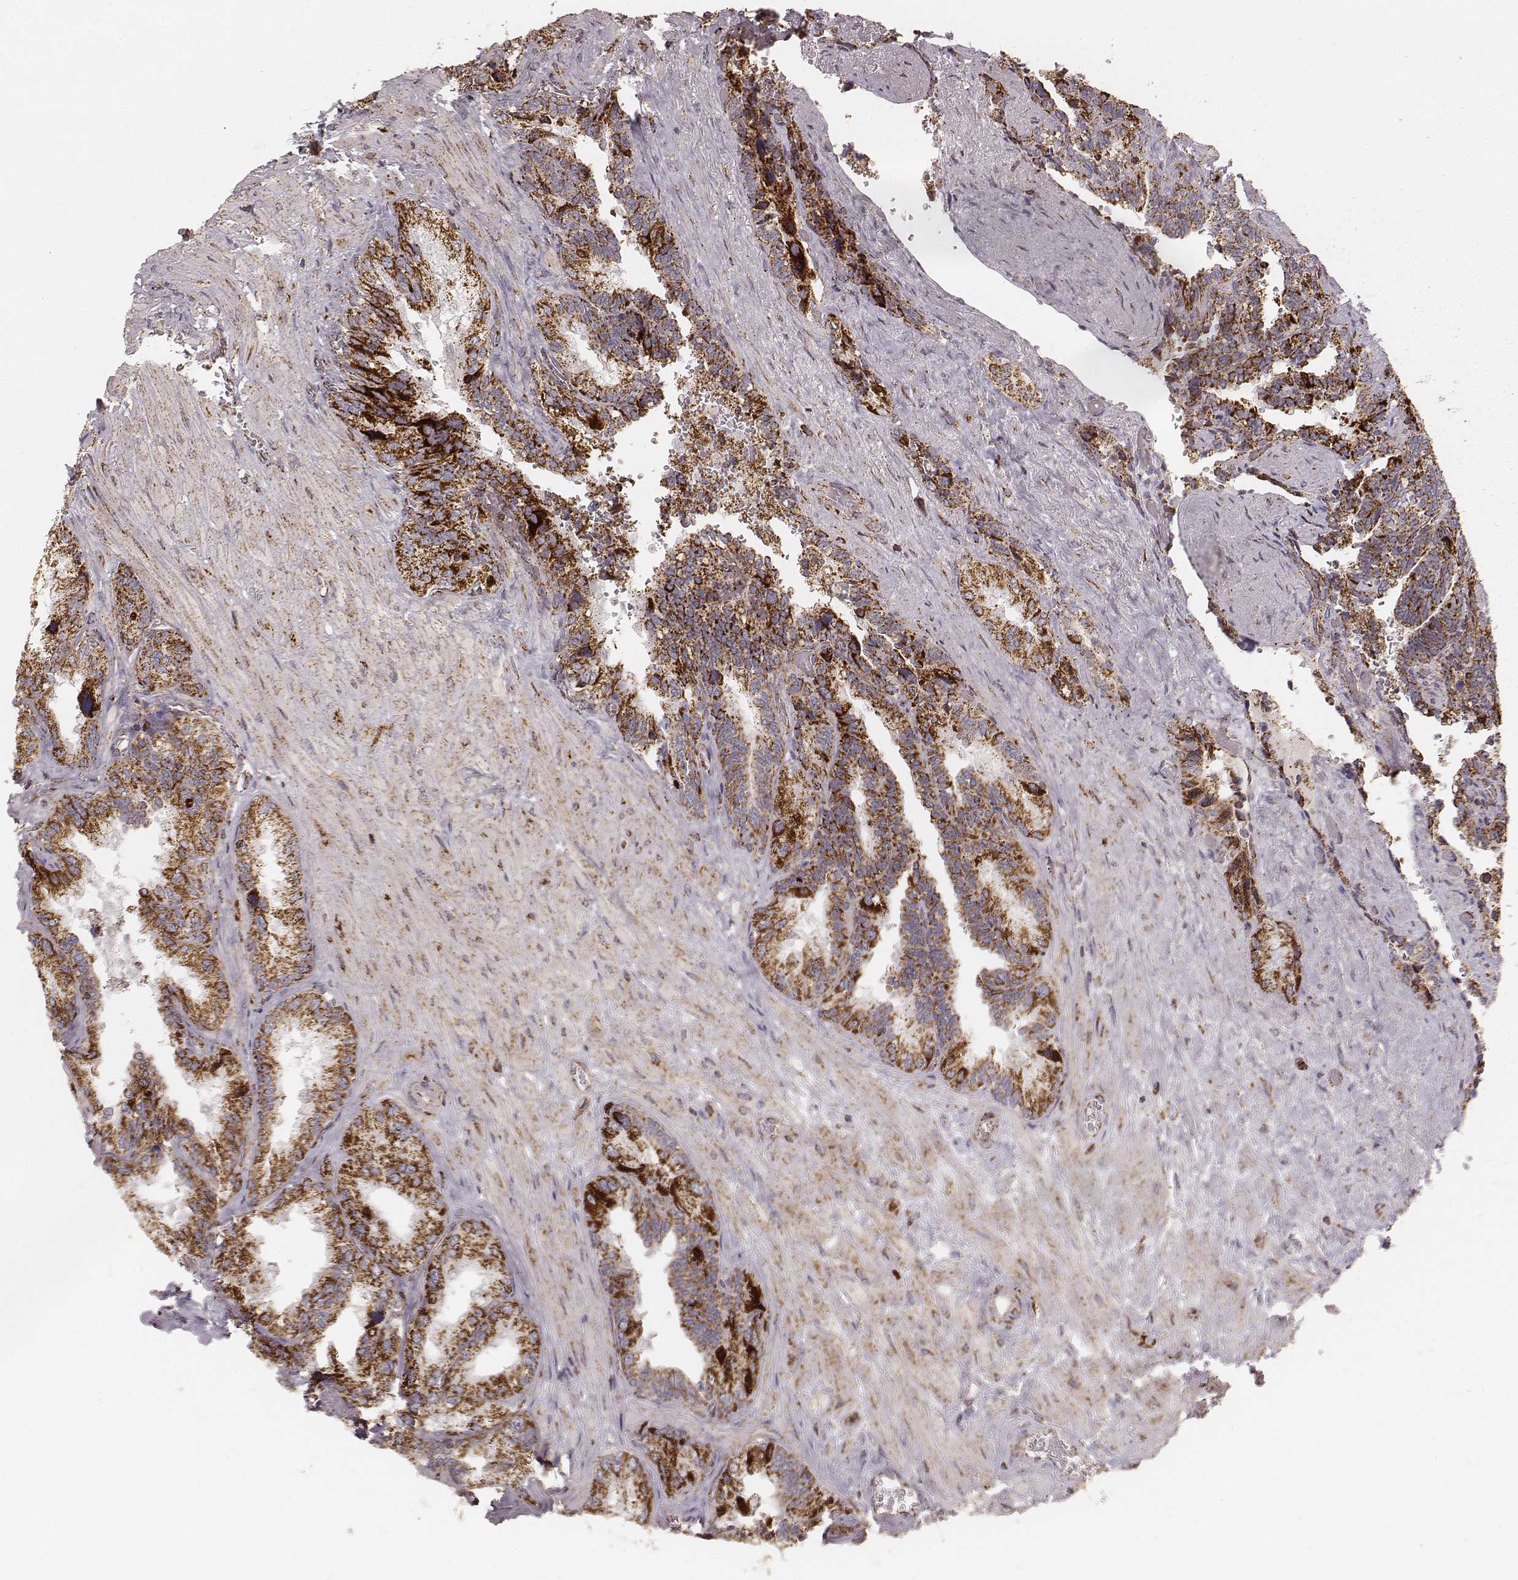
{"staining": {"intensity": "strong", "quantity": ">75%", "location": "cytoplasmic/membranous"}, "tissue": "seminal vesicle", "cell_type": "Glandular cells", "image_type": "normal", "snomed": [{"axis": "morphology", "description": "Normal tissue, NOS"}, {"axis": "topography", "description": "Seminal veicle"}], "caption": "Glandular cells demonstrate high levels of strong cytoplasmic/membranous positivity in approximately >75% of cells in unremarkable seminal vesicle.", "gene": "CS", "patient": {"sex": "male", "age": 69}}